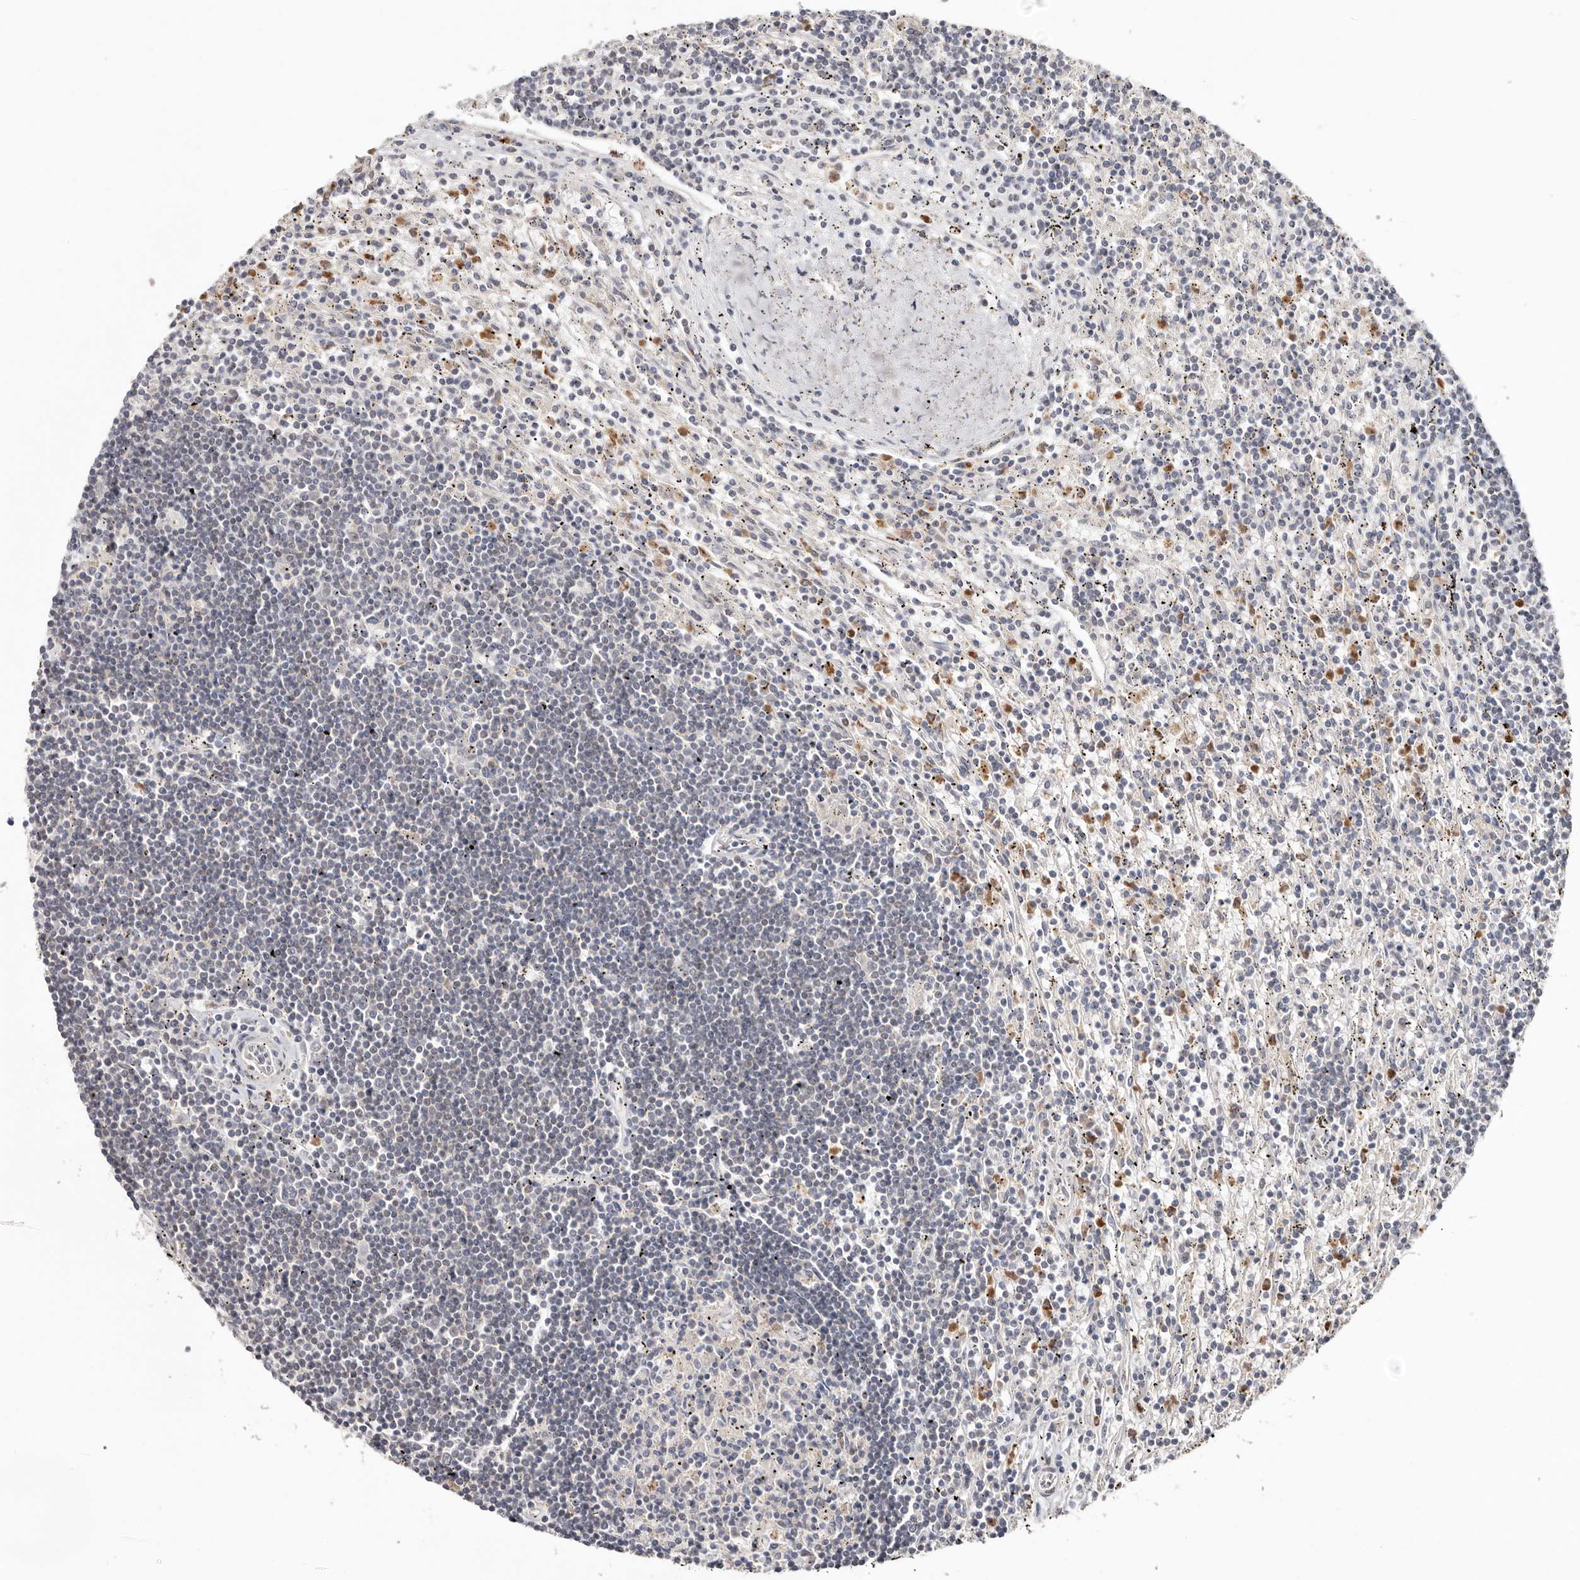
{"staining": {"intensity": "negative", "quantity": "none", "location": "none"}, "tissue": "lymphoma", "cell_type": "Tumor cells", "image_type": "cancer", "snomed": [{"axis": "morphology", "description": "Malignant lymphoma, non-Hodgkin's type, Low grade"}, {"axis": "topography", "description": "Spleen"}], "caption": "DAB immunohistochemical staining of lymphoma exhibits no significant expression in tumor cells.", "gene": "SMAD7", "patient": {"sex": "male", "age": 76}}